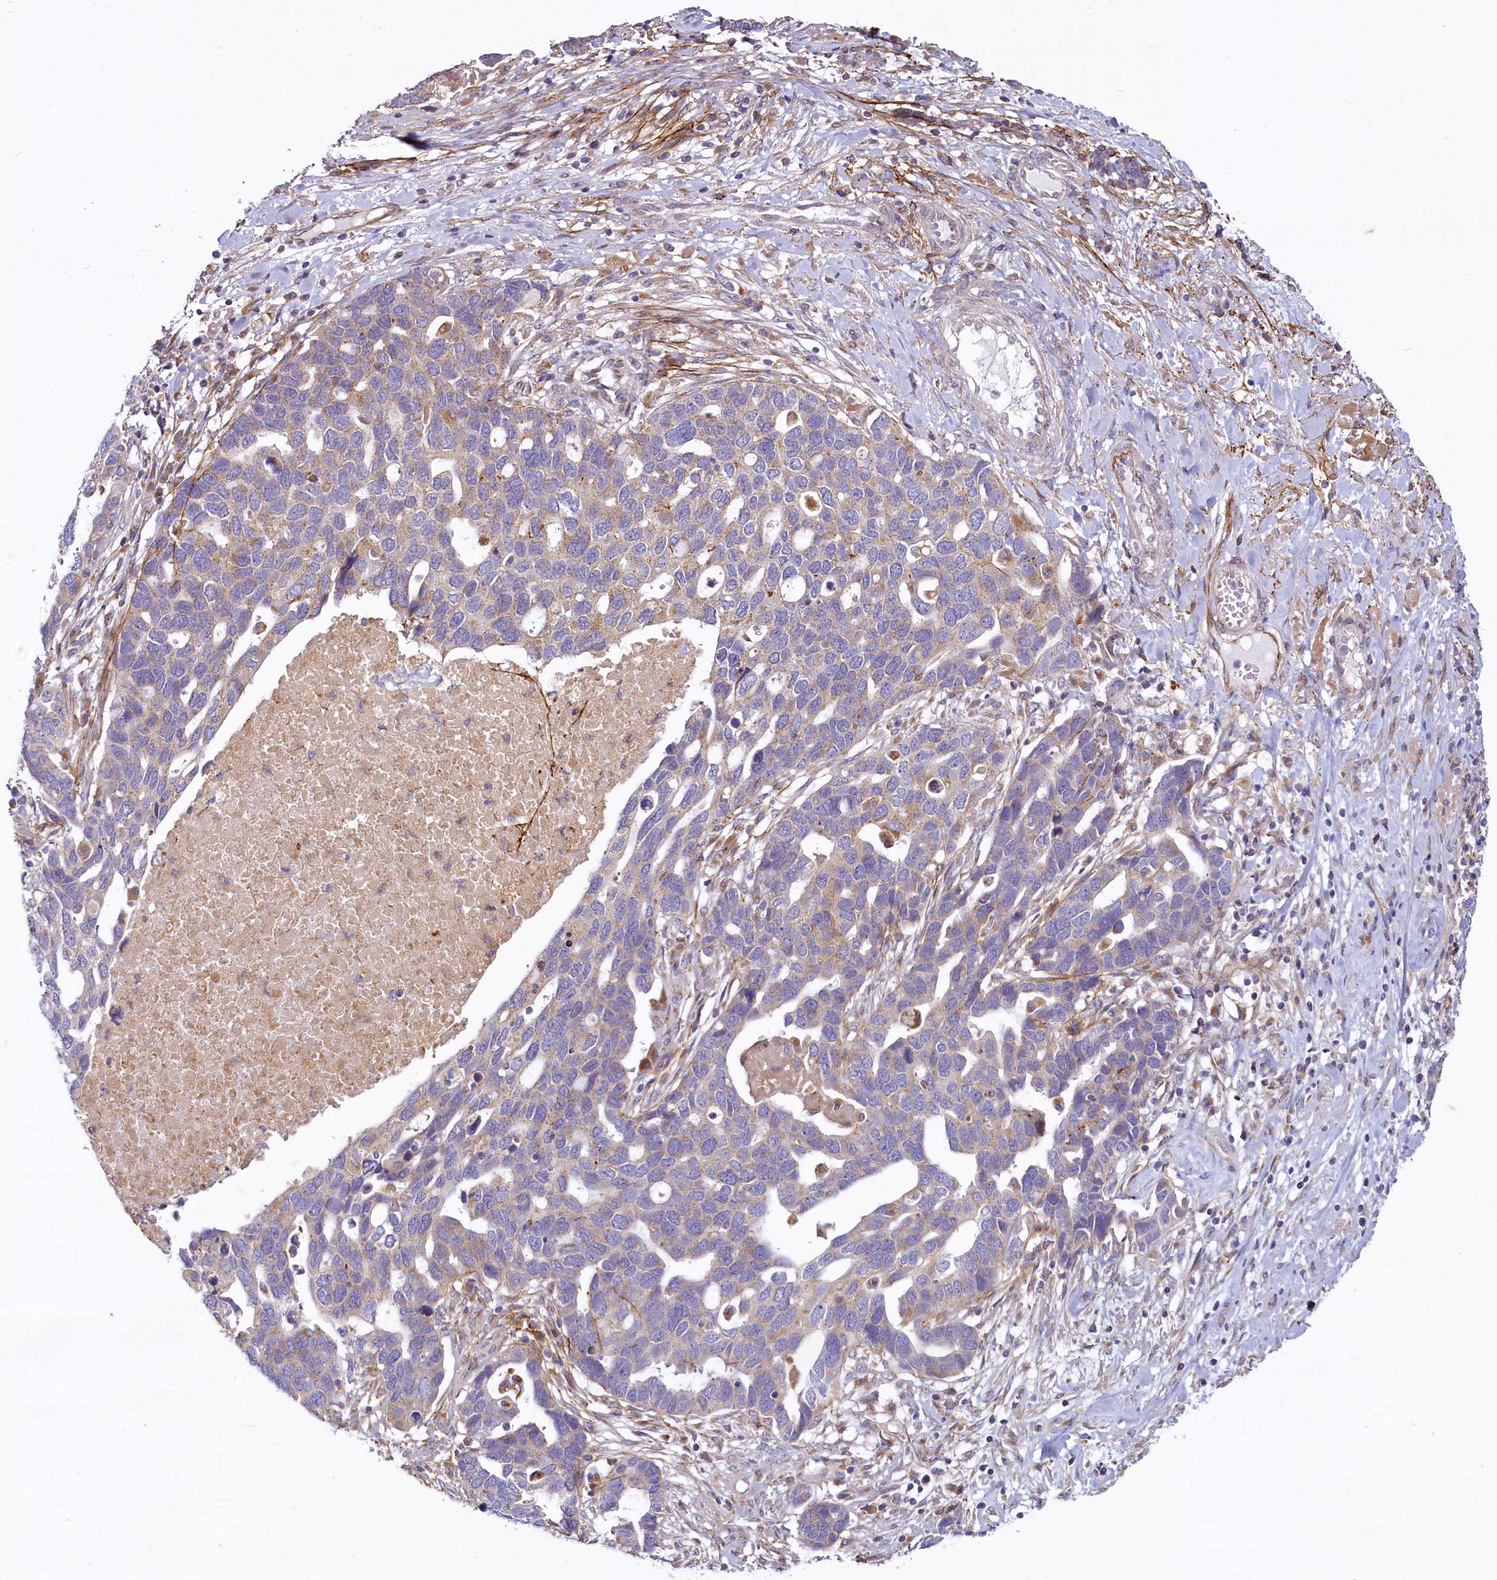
{"staining": {"intensity": "weak", "quantity": "25%-75%", "location": "cytoplasmic/membranous"}, "tissue": "ovarian cancer", "cell_type": "Tumor cells", "image_type": "cancer", "snomed": [{"axis": "morphology", "description": "Cystadenocarcinoma, serous, NOS"}, {"axis": "topography", "description": "Ovary"}], "caption": "Immunohistochemical staining of ovarian cancer demonstrates weak cytoplasmic/membranous protein expression in about 25%-75% of tumor cells. (IHC, brightfield microscopy, high magnification).", "gene": "ADCY2", "patient": {"sex": "female", "age": 54}}